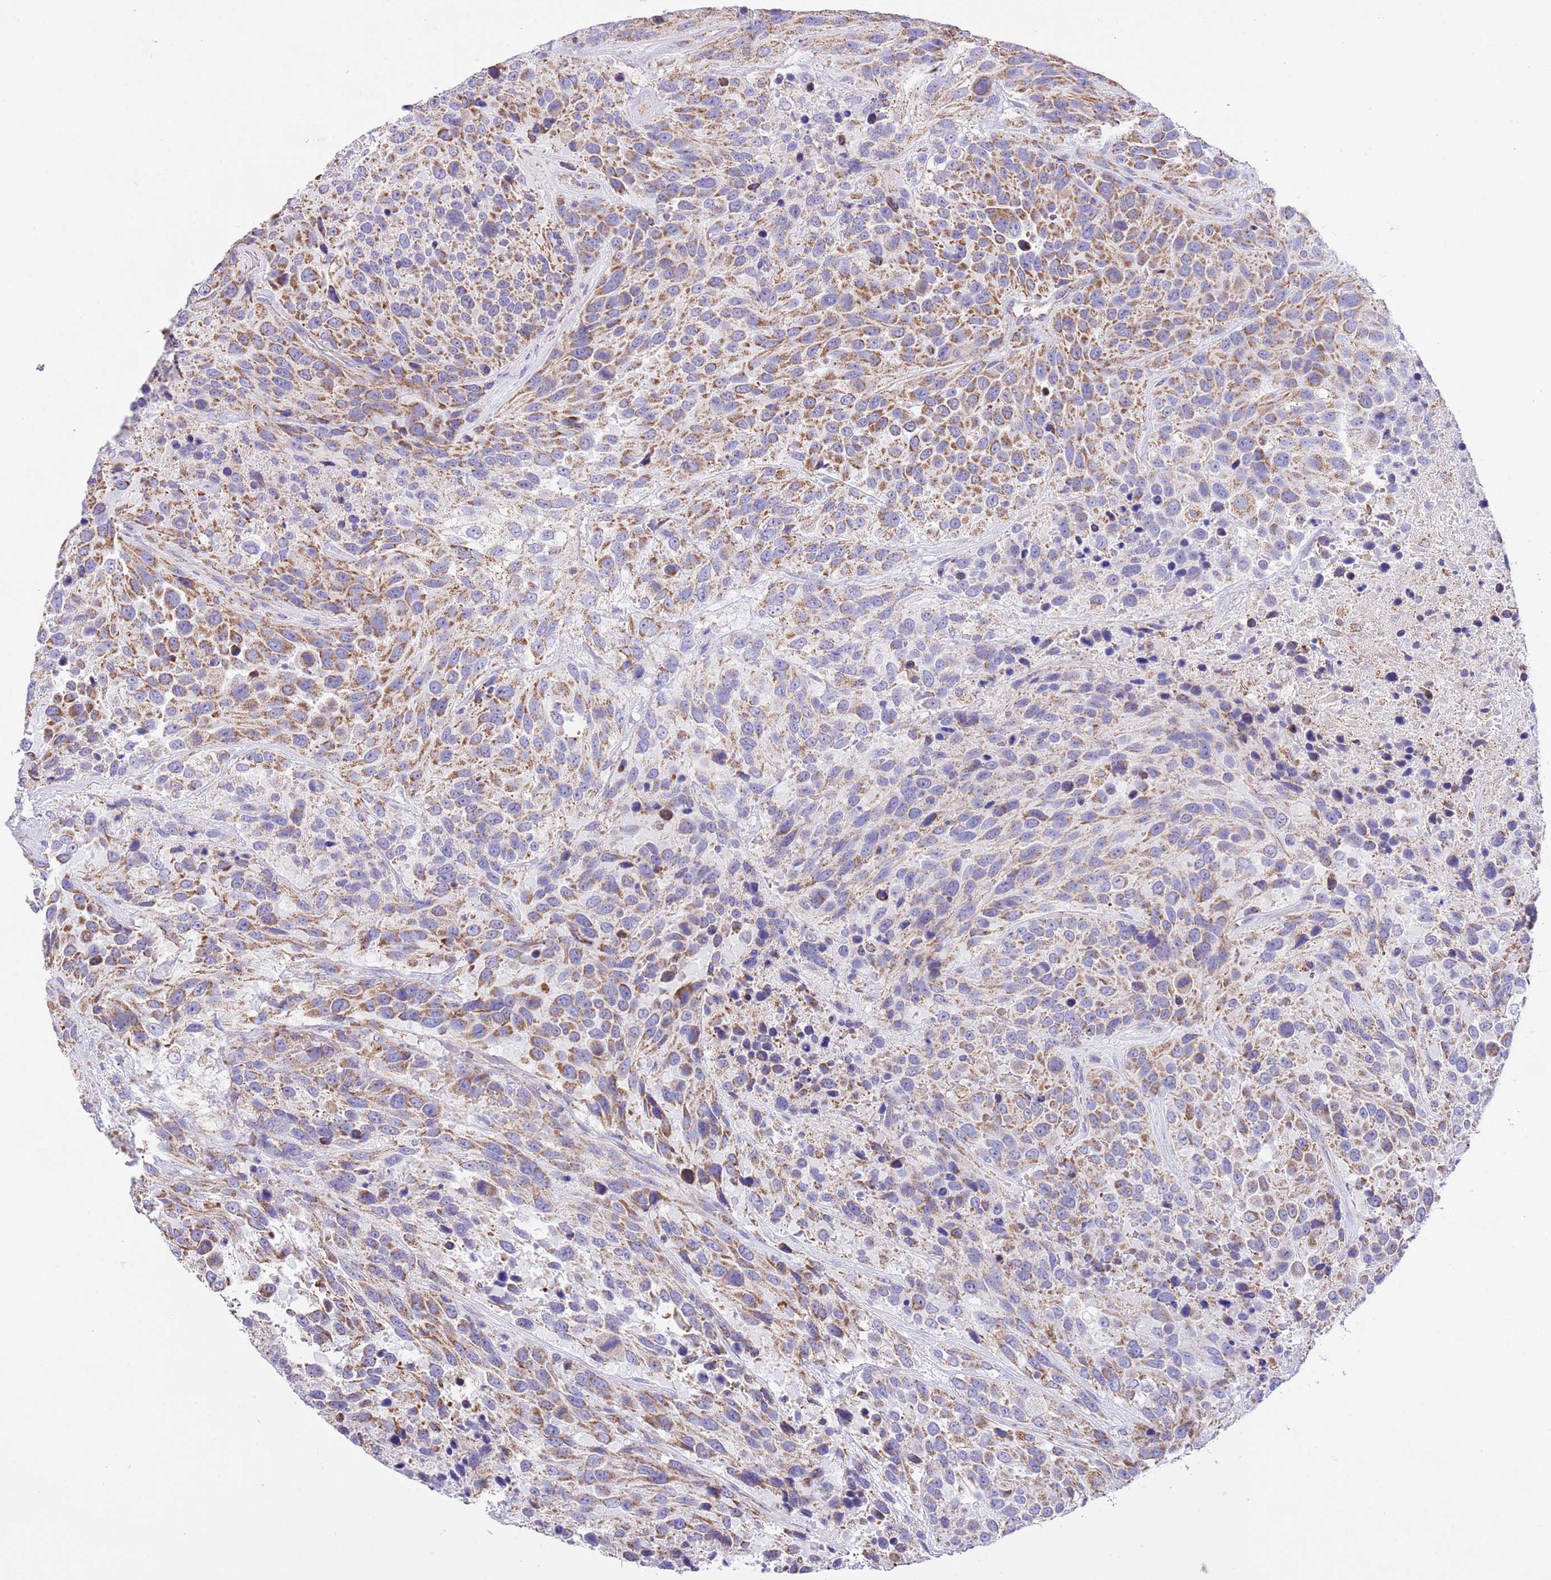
{"staining": {"intensity": "moderate", "quantity": ">75%", "location": "cytoplasmic/membranous"}, "tissue": "urothelial cancer", "cell_type": "Tumor cells", "image_type": "cancer", "snomed": [{"axis": "morphology", "description": "Urothelial carcinoma, High grade"}, {"axis": "topography", "description": "Urinary bladder"}], "caption": "An image showing moderate cytoplasmic/membranous staining in approximately >75% of tumor cells in high-grade urothelial carcinoma, as visualized by brown immunohistochemical staining.", "gene": "TEKTIP1", "patient": {"sex": "female", "age": 70}}